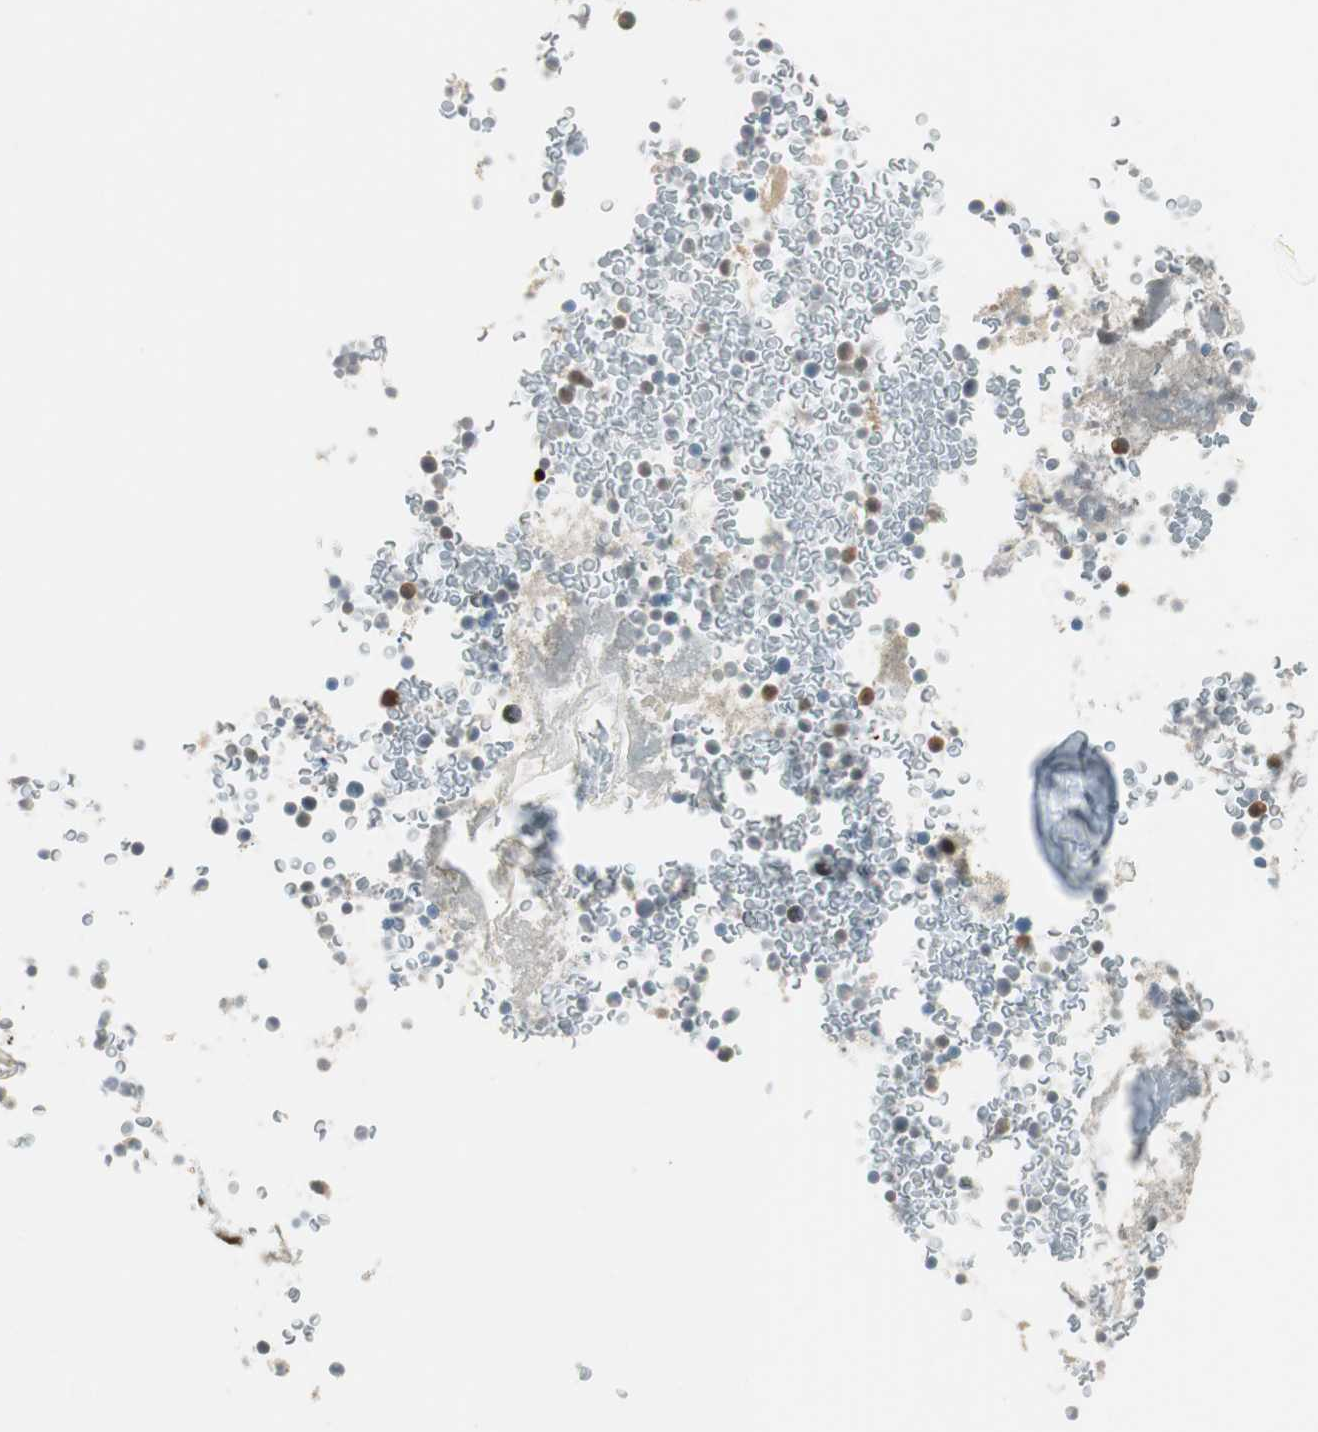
{"staining": {"intensity": "moderate", "quantity": "<25%", "location": "cytoplasmic/membranous,nuclear"}, "tissue": "bone marrow", "cell_type": "Hematopoietic cells", "image_type": "normal", "snomed": [{"axis": "morphology", "description": "Normal tissue, NOS"}, {"axis": "topography", "description": "Bone marrow"}], "caption": "A low amount of moderate cytoplasmic/membranous,nuclear expression is seen in about <25% of hematopoietic cells in unremarkable bone marrow. (Stains: DAB (3,3'-diaminobenzidine) in brown, nuclei in blue, Microscopy: brightfield microscopy at high magnification).", "gene": "PCDHB15", "patient": {"sex": "male"}}